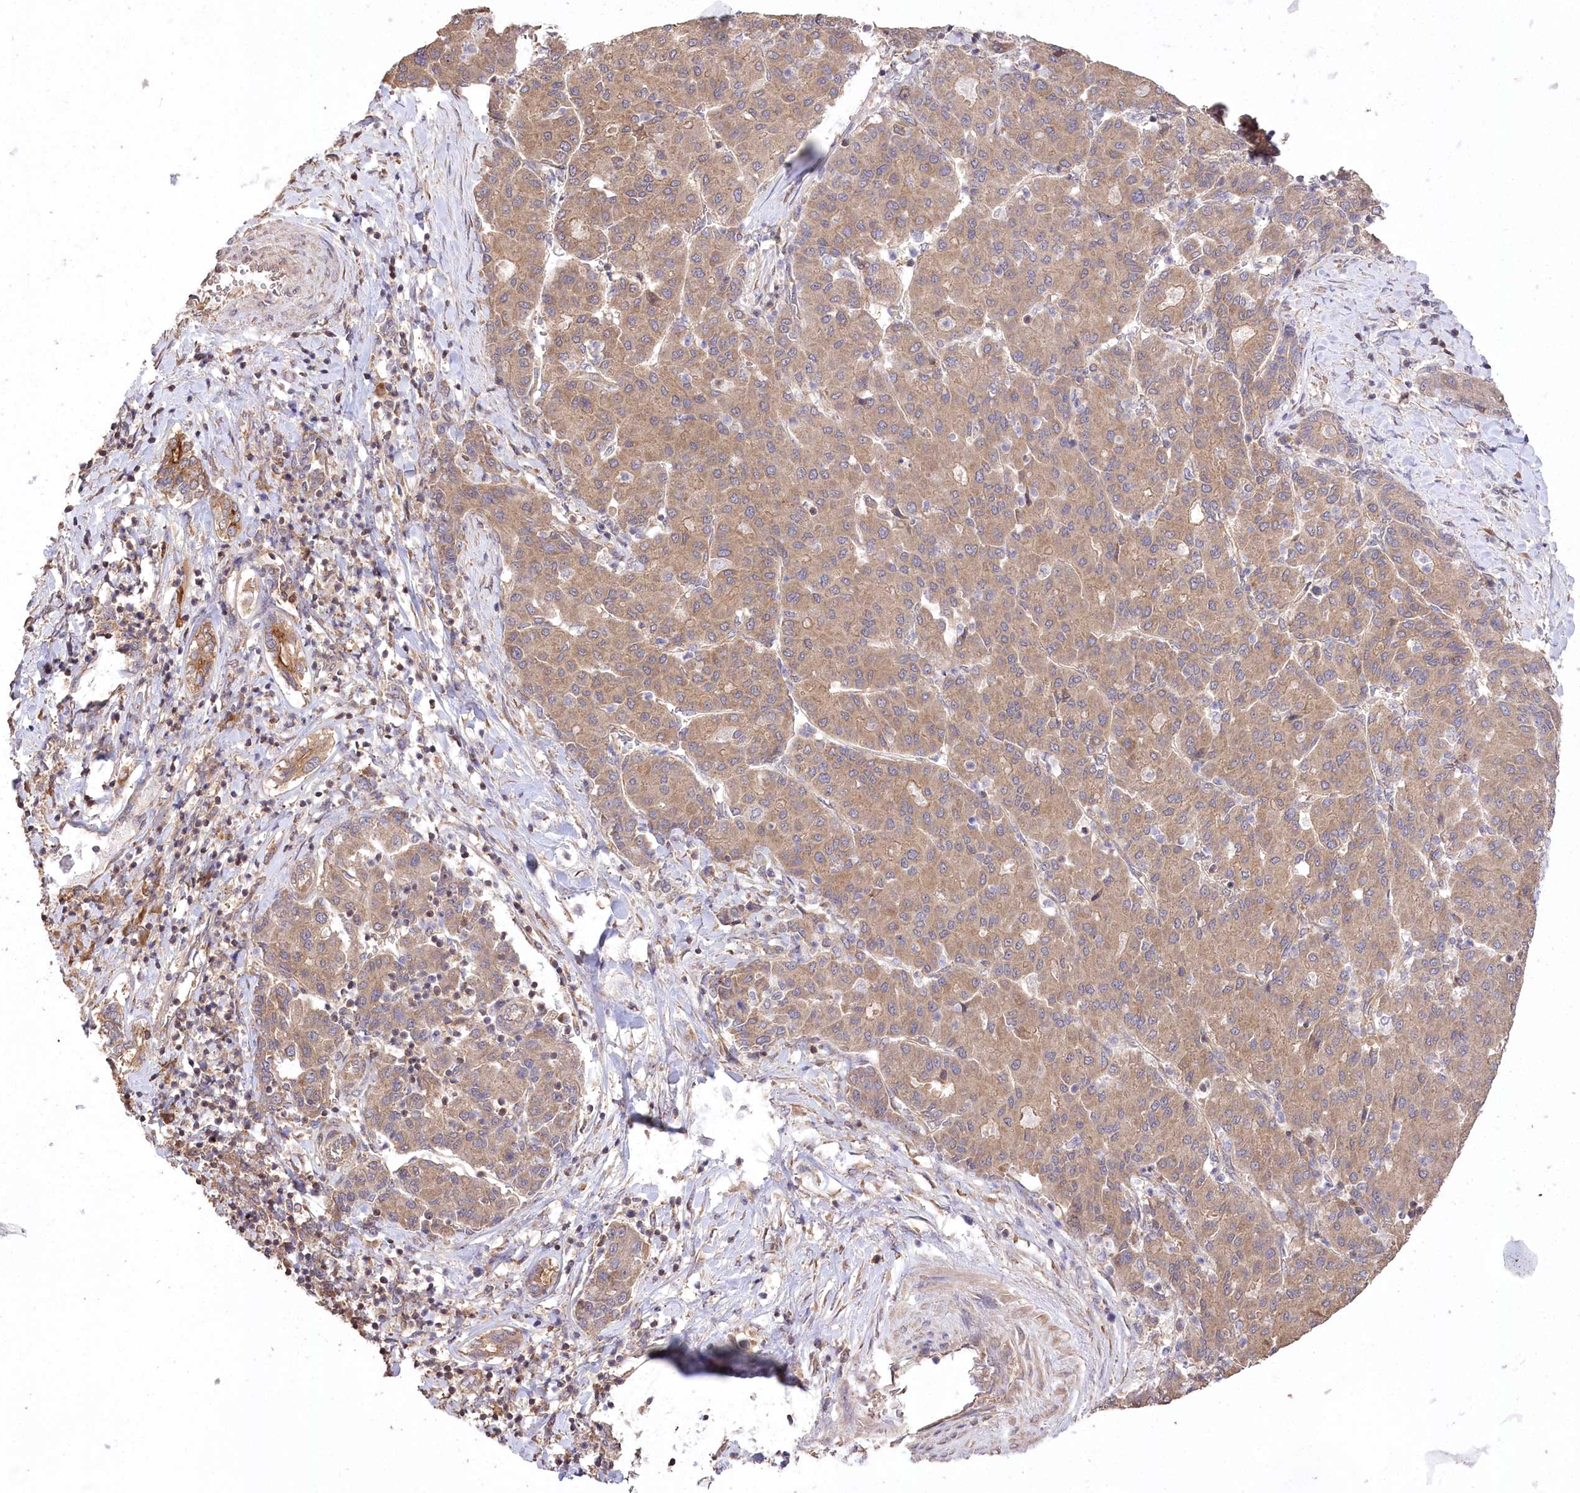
{"staining": {"intensity": "moderate", "quantity": ">75%", "location": "cytoplasmic/membranous"}, "tissue": "liver cancer", "cell_type": "Tumor cells", "image_type": "cancer", "snomed": [{"axis": "morphology", "description": "Carcinoma, Hepatocellular, NOS"}, {"axis": "topography", "description": "Liver"}], "caption": "Immunohistochemical staining of liver cancer exhibits medium levels of moderate cytoplasmic/membranous protein expression in about >75% of tumor cells.", "gene": "PRSS53", "patient": {"sex": "male", "age": 65}}